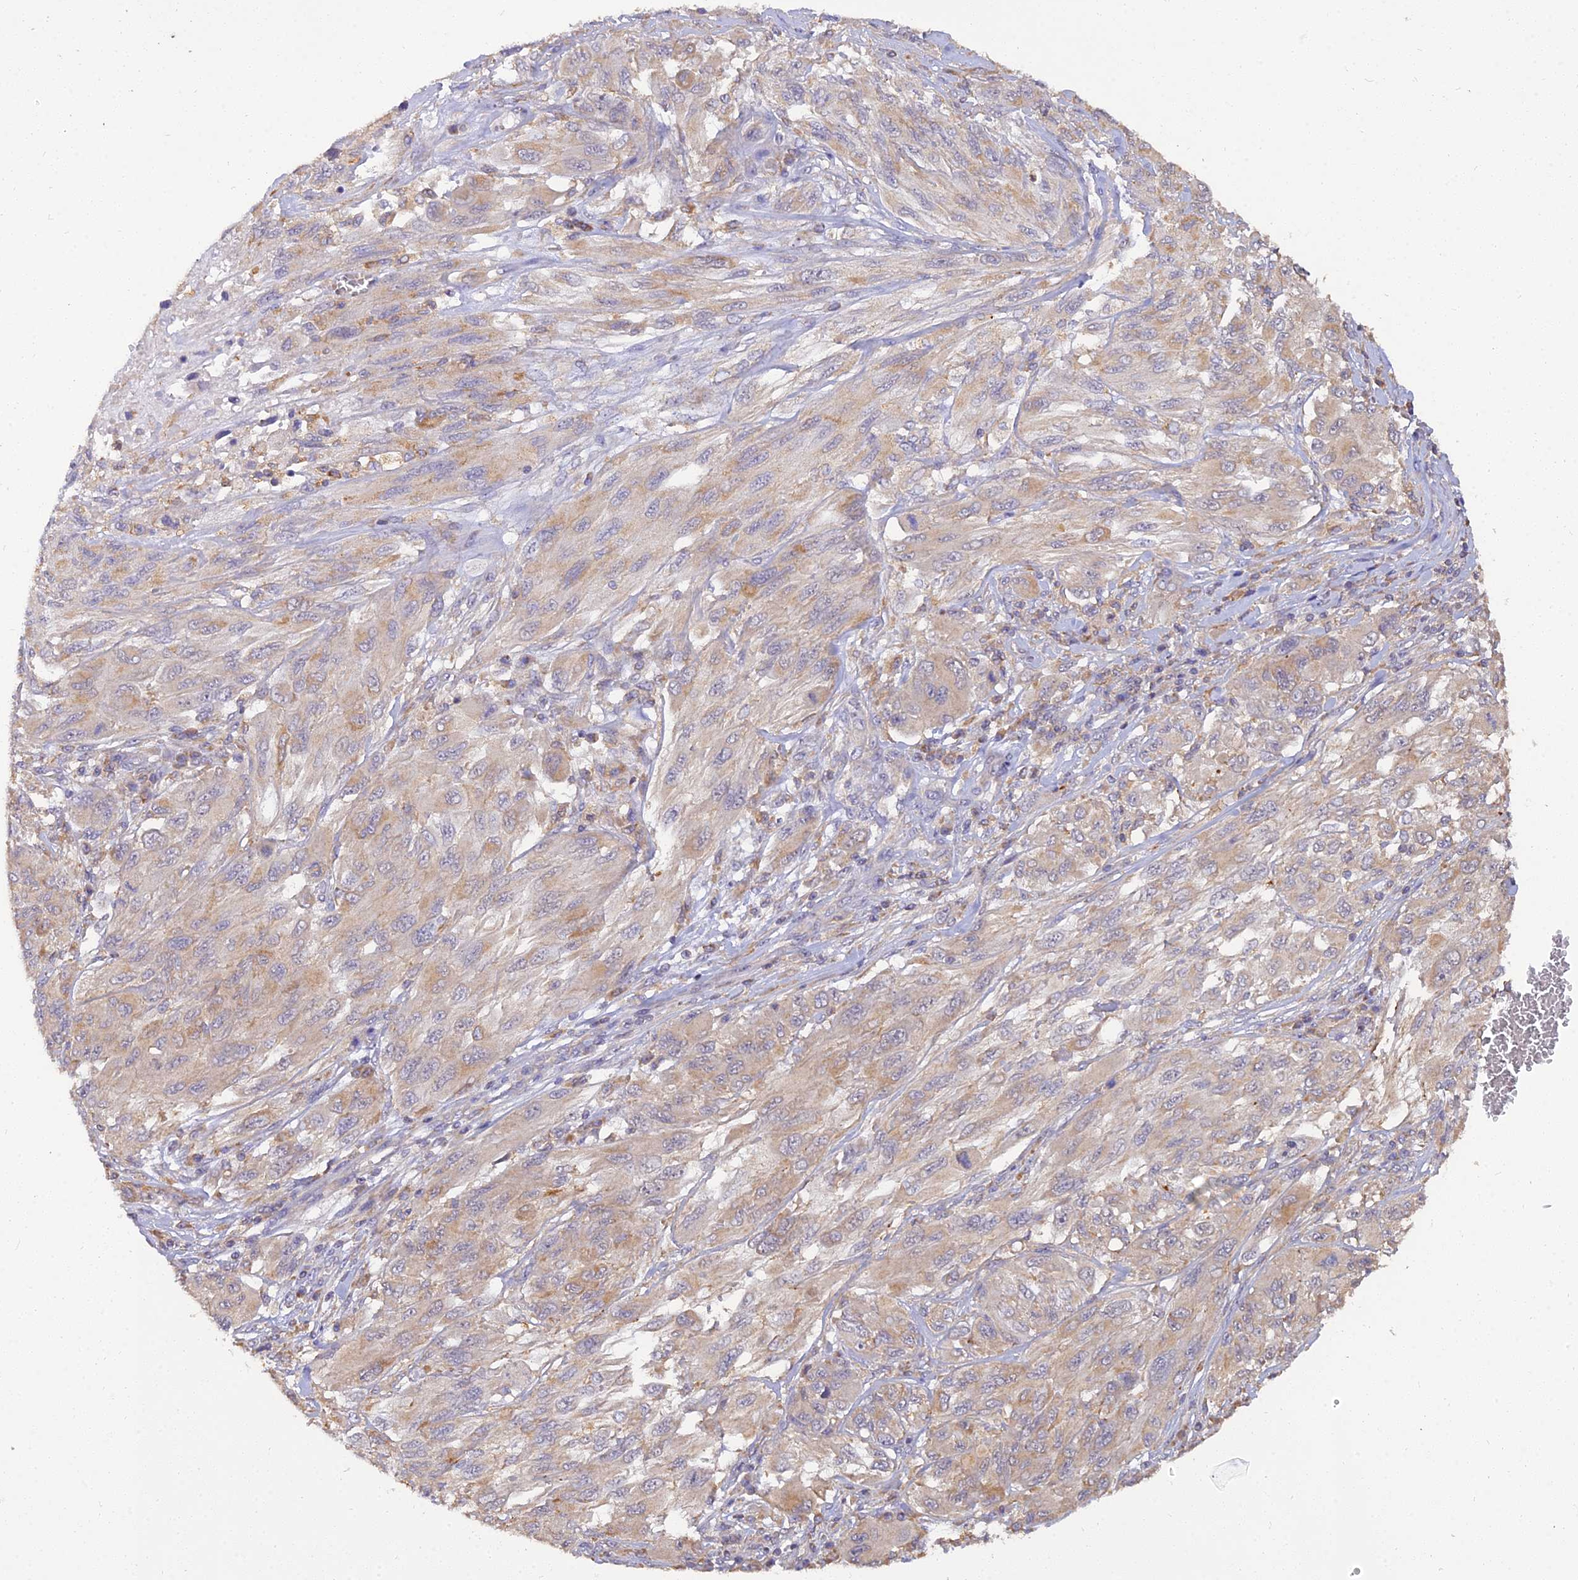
{"staining": {"intensity": "moderate", "quantity": ">75%", "location": "cytoplasmic/membranous"}, "tissue": "melanoma", "cell_type": "Tumor cells", "image_type": "cancer", "snomed": [{"axis": "morphology", "description": "Malignant melanoma, NOS"}, {"axis": "topography", "description": "Skin"}], "caption": "Immunohistochemistry (DAB (3,3'-diaminobenzidine)) staining of human malignant melanoma reveals moderate cytoplasmic/membranous protein positivity in about >75% of tumor cells. Nuclei are stained in blue.", "gene": "ARL8B", "patient": {"sex": "female", "age": 91}}